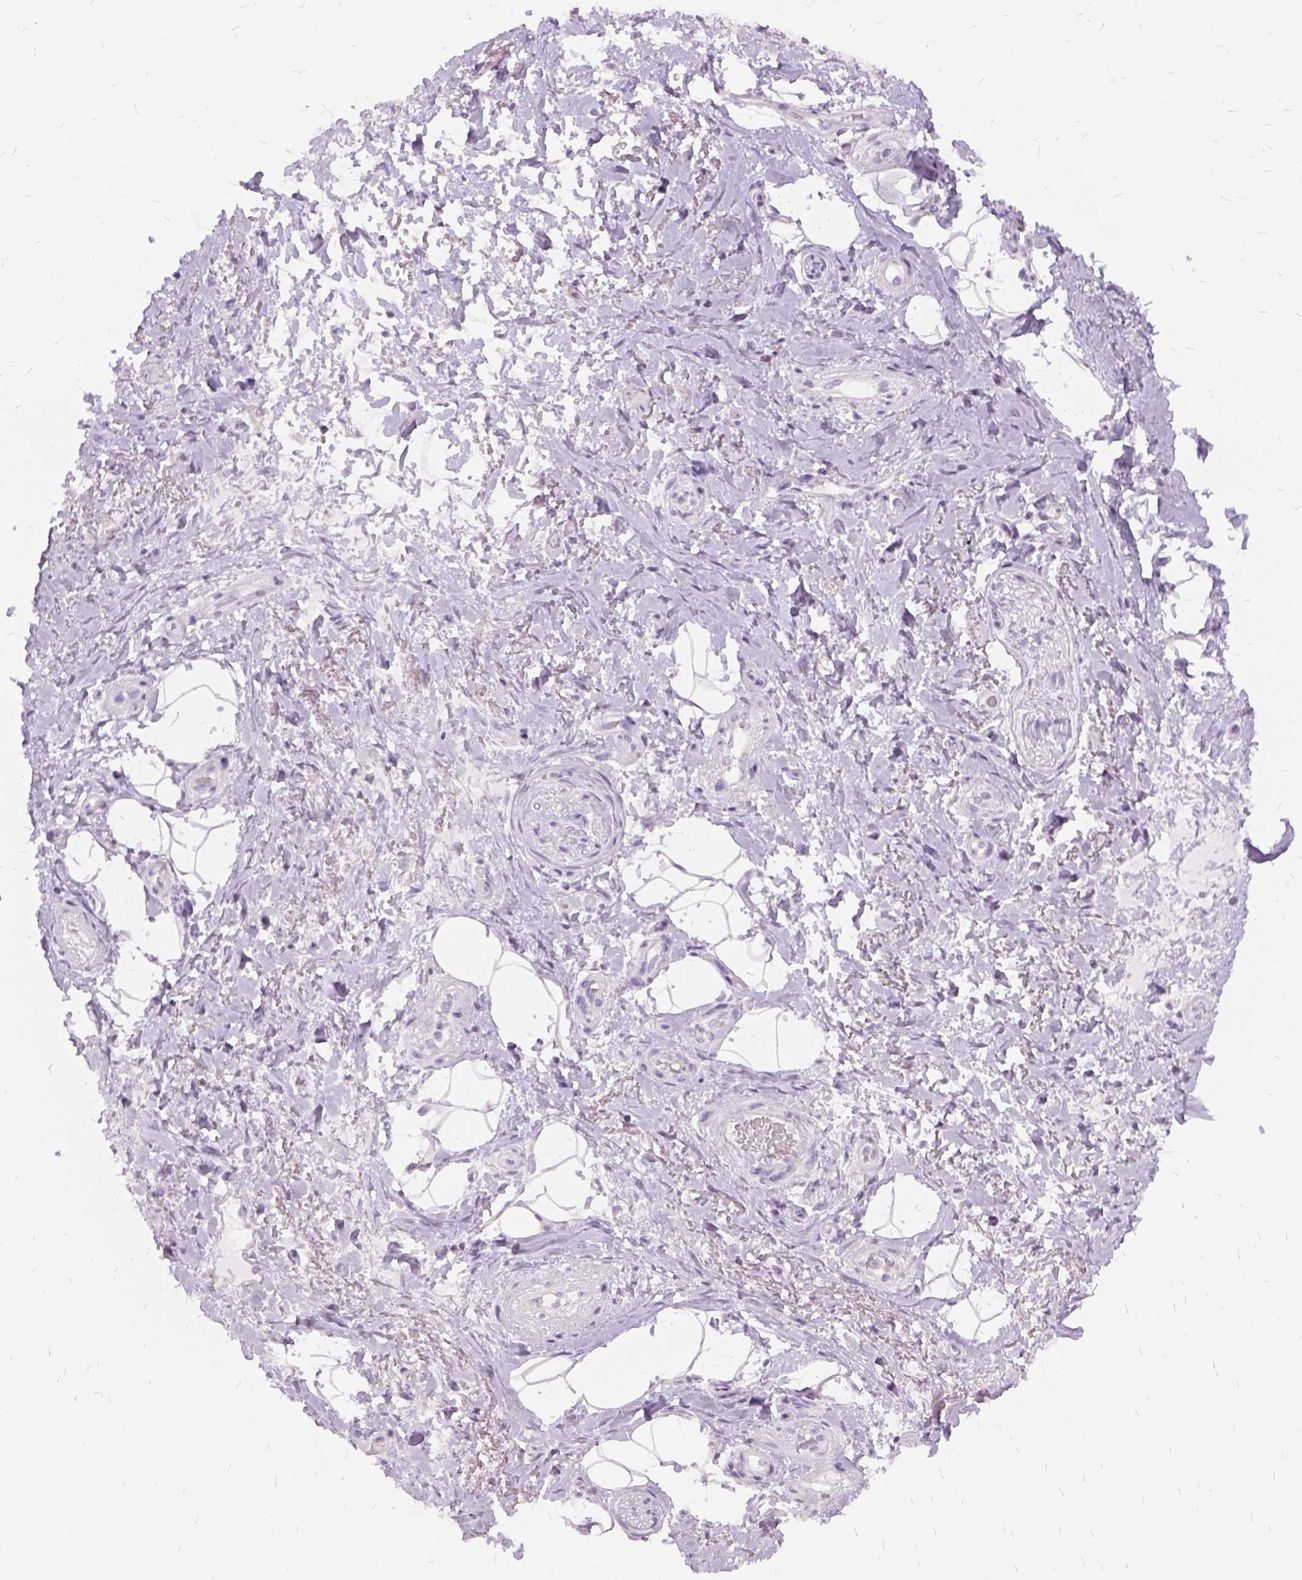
{"staining": {"intensity": "negative", "quantity": "none", "location": "none"}, "tissue": "adipose tissue", "cell_type": "Adipocytes", "image_type": "normal", "snomed": [{"axis": "morphology", "description": "Normal tissue, NOS"}, {"axis": "topography", "description": "Anal"}, {"axis": "topography", "description": "Peripheral nerve tissue"}], "caption": "DAB immunohistochemical staining of normal adipose tissue demonstrates no significant expression in adipocytes. (DAB IHC with hematoxylin counter stain).", "gene": "FDX1", "patient": {"sex": "male", "age": 53}}